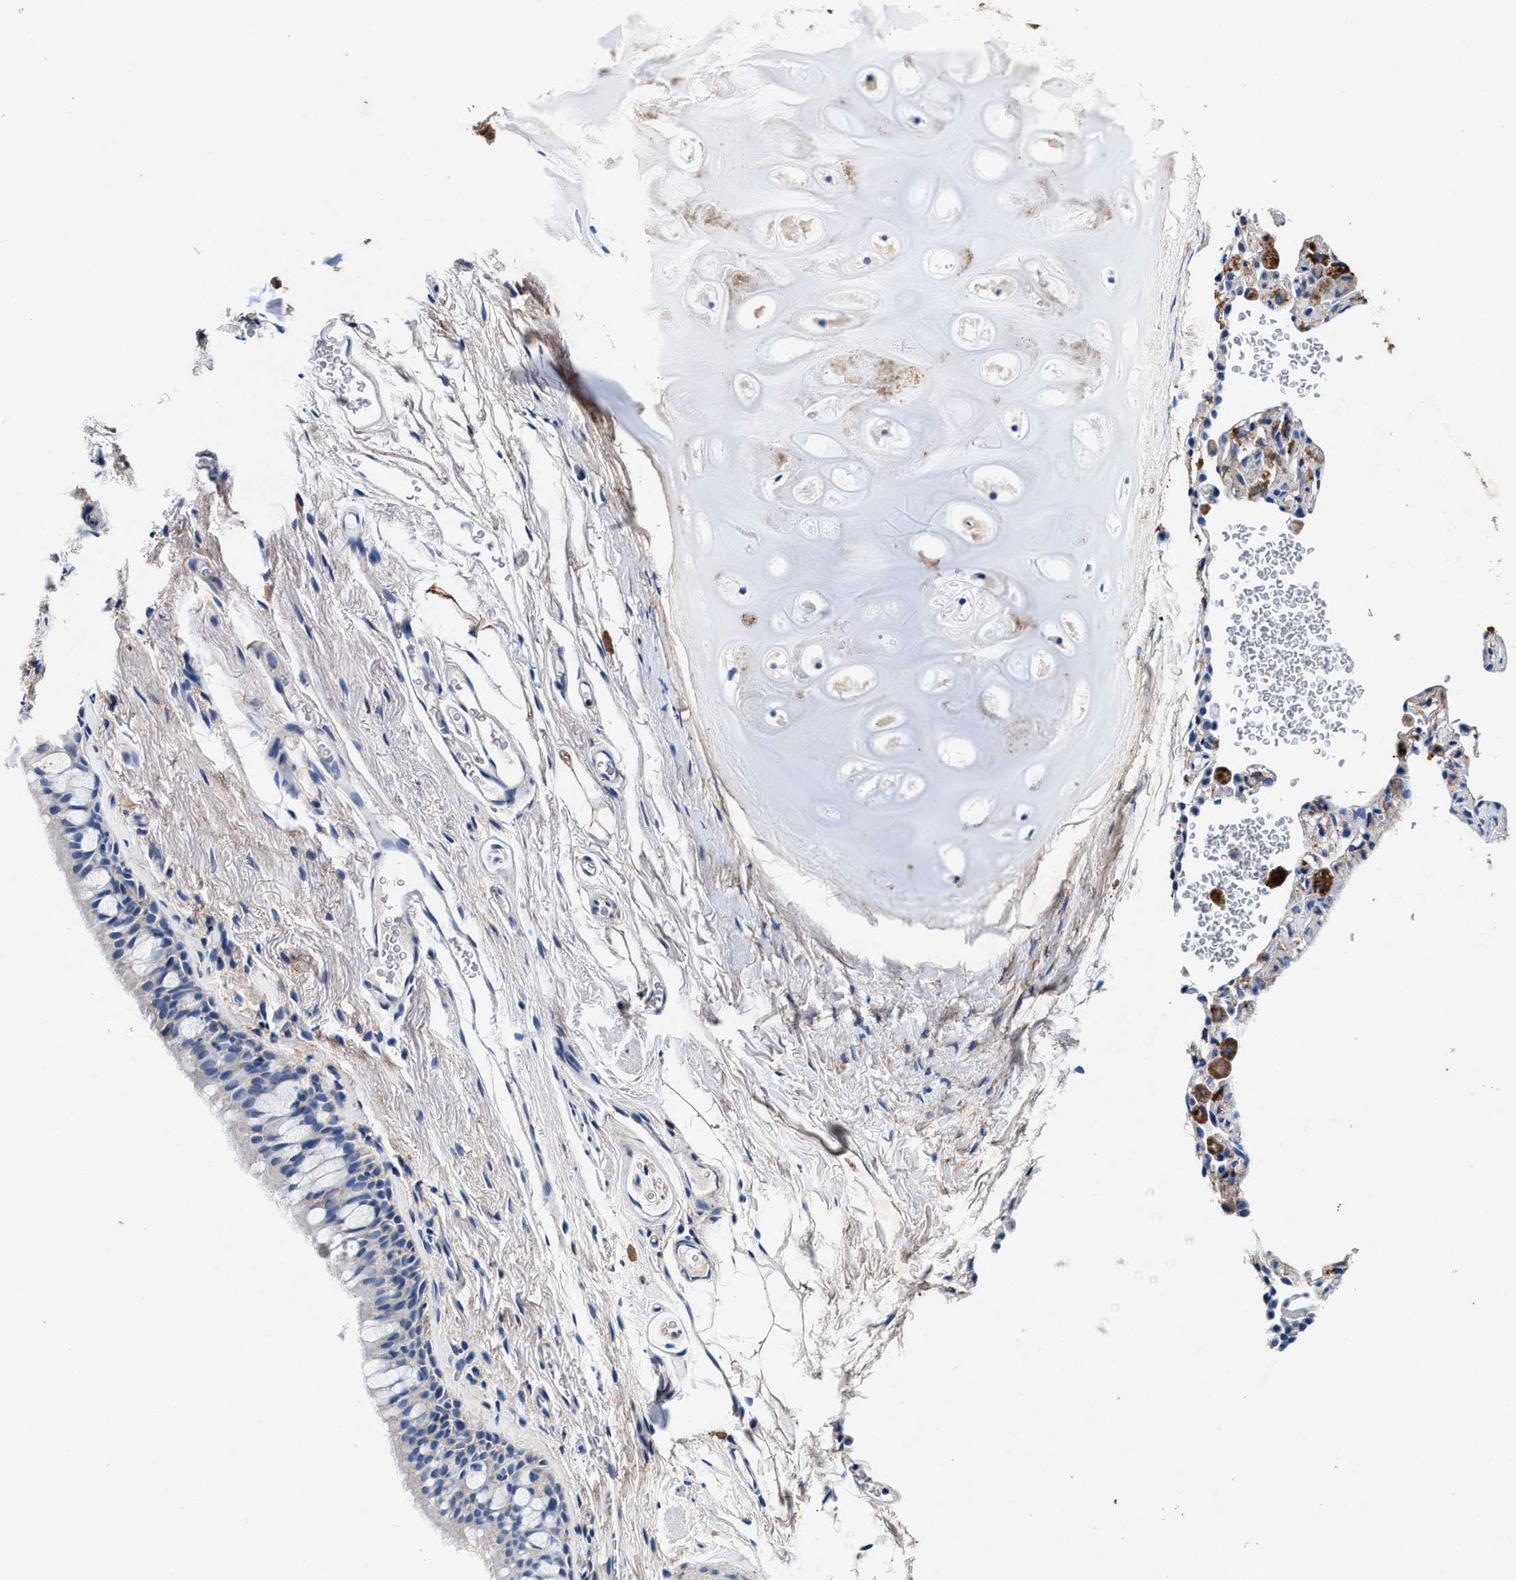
{"staining": {"intensity": "negative", "quantity": "none", "location": "none"}, "tissue": "bronchus", "cell_type": "Respiratory epithelial cells", "image_type": "normal", "snomed": [{"axis": "morphology", "description": "Normal tissue, NOS"}, {"axis": "topography", "description": "Cartilage tissue"}, {"axis": "topography", "description": "Bronchus"}], "caption": "Immunohistochemistry photomicrograph of normal bronchus: bronchus stained with DAB reveals no significant protein staining in respiratory epithelial cells.", "gene": "SLC8A1", "patient": {"sex": "female", "age": 53}}